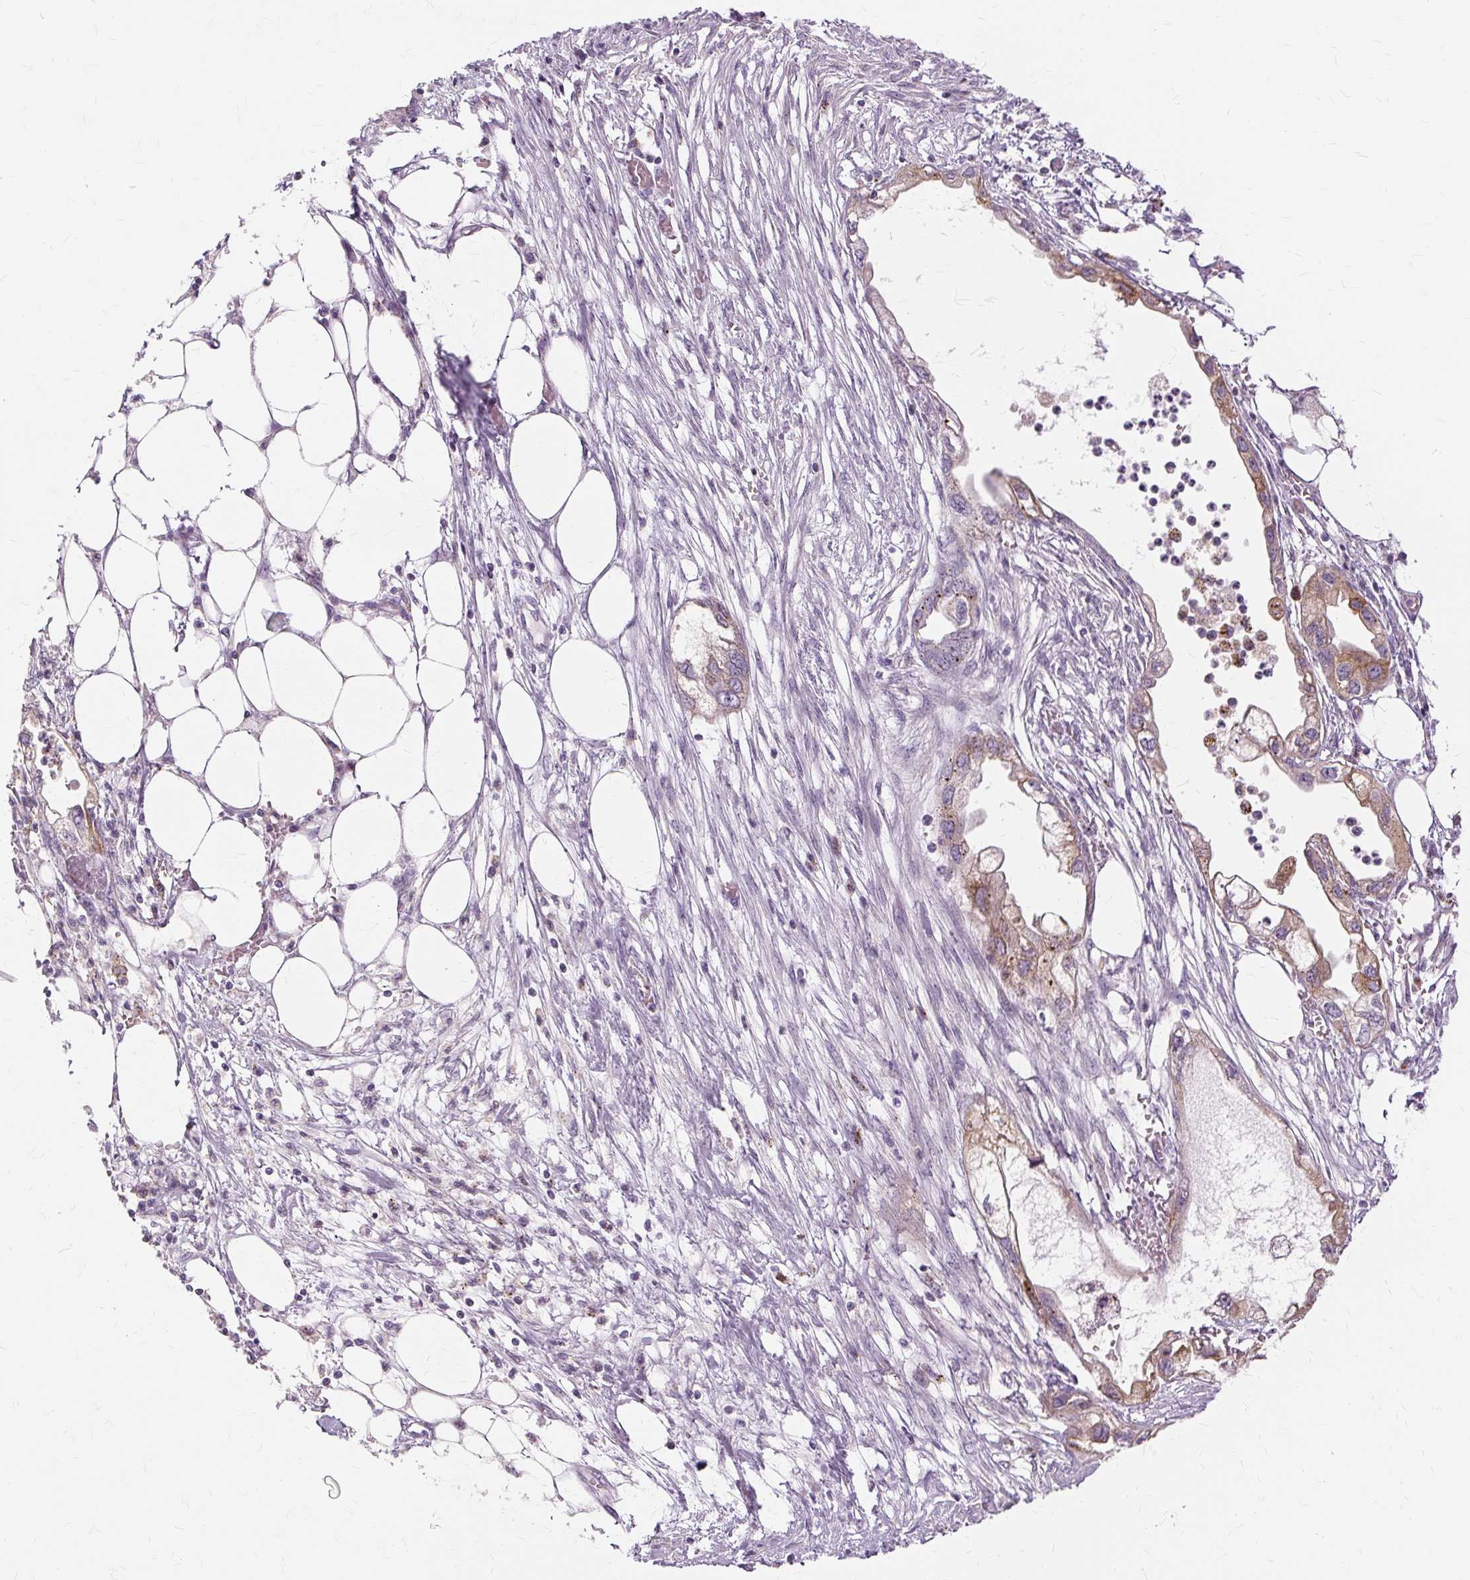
{"staining": {"intensity": "moderate", "quantity": "25%-75%", "location": "cytoplasmic/membranous"}, "tissue": "endometrial cancer", "cell_type": "Tumor cells", "image_type": "cancer", "snomed": [{"axis": "morphology", "description": "Adenocarcinoma, NOS"}, {"axis": "morphology", "description": "Adenocarcinoma, metastatic, NOS"}, {"axis": "topography", "description": "Adipose tissue"}, {"axis": "topography", "description": "Endometrium"}], "caption": "About 25%-75% of tumor cells in human endometrial adenocarcinoma show moderate cytoplasmic/membranous protein staining as visualized by brown immunohistochemical staining.", "gene": "MMACHC", "patient": {"sex": "female", "age": 67}}